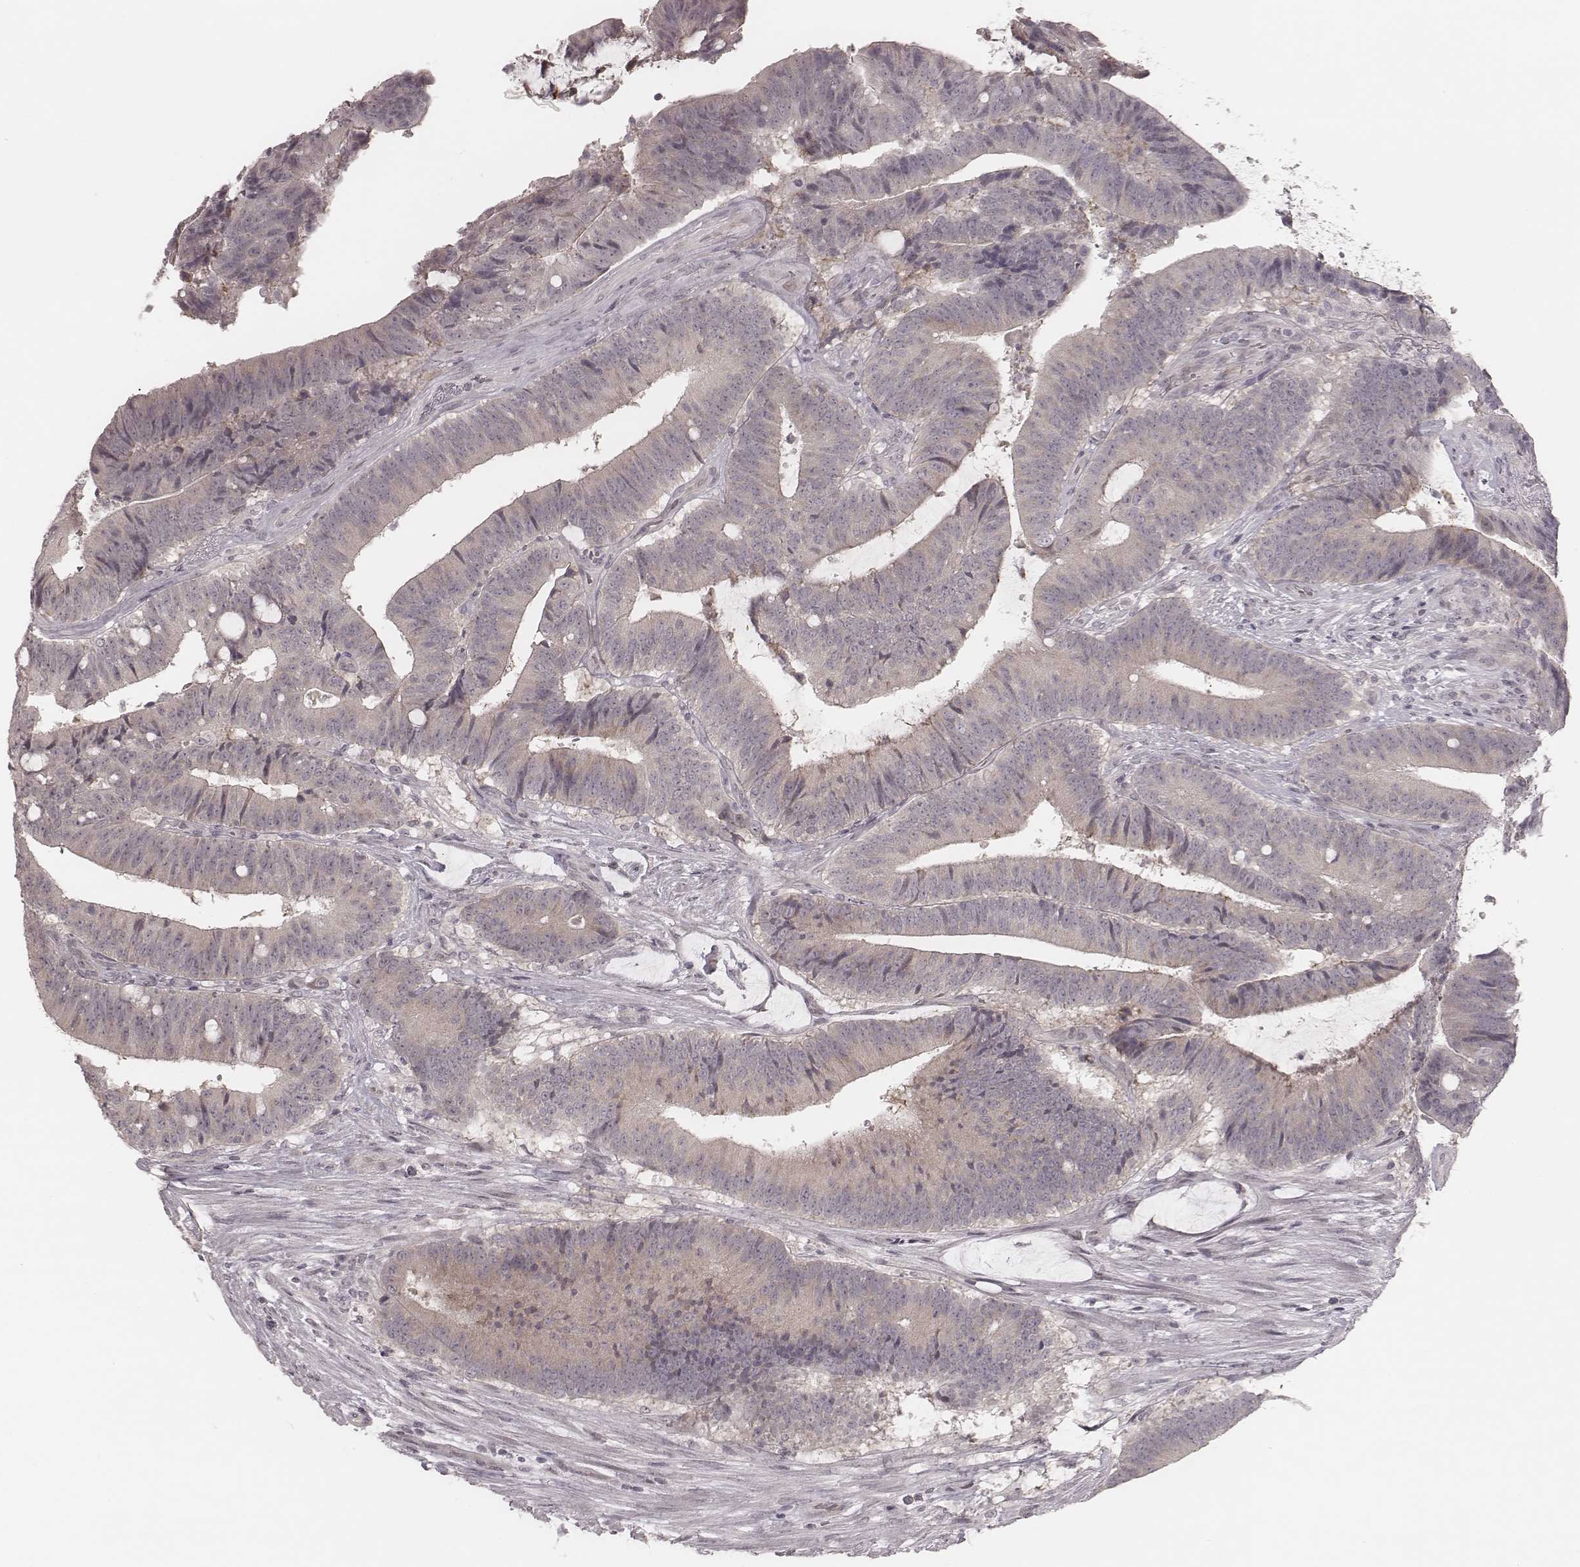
{"staining": {"intensity": "negative", "quantity": "none", "location": "none"}, "tissue": "colorectal cancer", "cell_type": "Tumor cells", "image_type": "cancer", "snomed": [{"axis": "morphology", "description": "Adenocarcinoma, NOS"}, {"axis": "topography", "description": "Colon"}], "caption": "This is an immunohistochemistry (IHC) histopathology image of human adenocarcinoma (colorectal). There is no positivity in tumor cells.", "gene": "ACACB", "patient": {"sex": "female", "age": 43}}